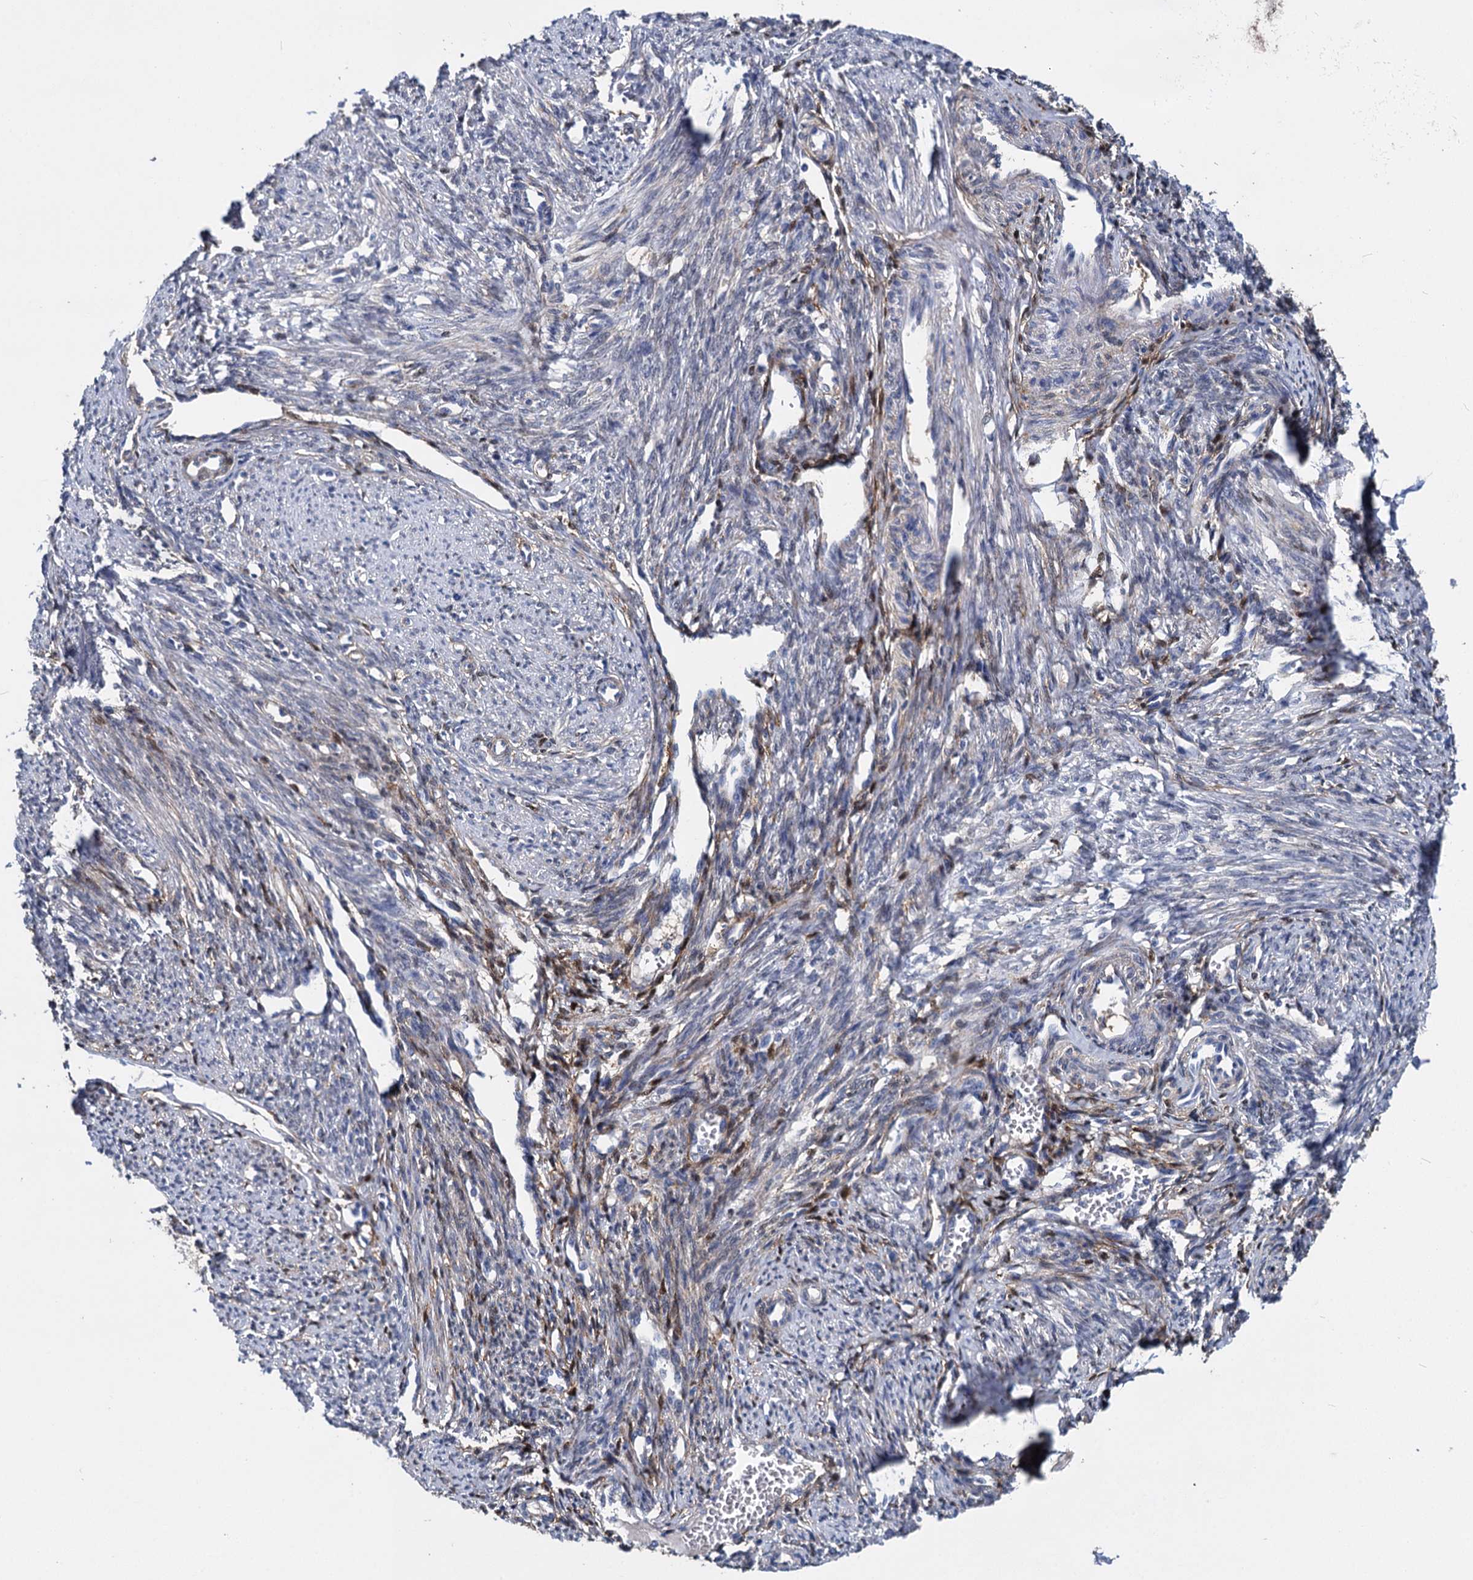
{"staining": {"intensity": "moderate", "quantity": "<25%", "location": "cytoplasmic/membranous"}, "tissue": "smooth muscle", "cell_type": "Smooth muscle cells", "image_type": "normal", "snomed": [{"axis": "morphology", "description": "Normal tissue, NOS"}, {"axis": "topography", "description": "Smooth muscle"}, {"axis": "topography", "description": "Uterus"}], "caption": "The micrograph displays immunohistochemical staining of benign smooth muscle. There is moderate cytoplasmic/membranous staining is seen in approximately <25% of smooth muscle cells.", "gene": "GSTM3", "patient": {"sex": "female", "age": 59}}